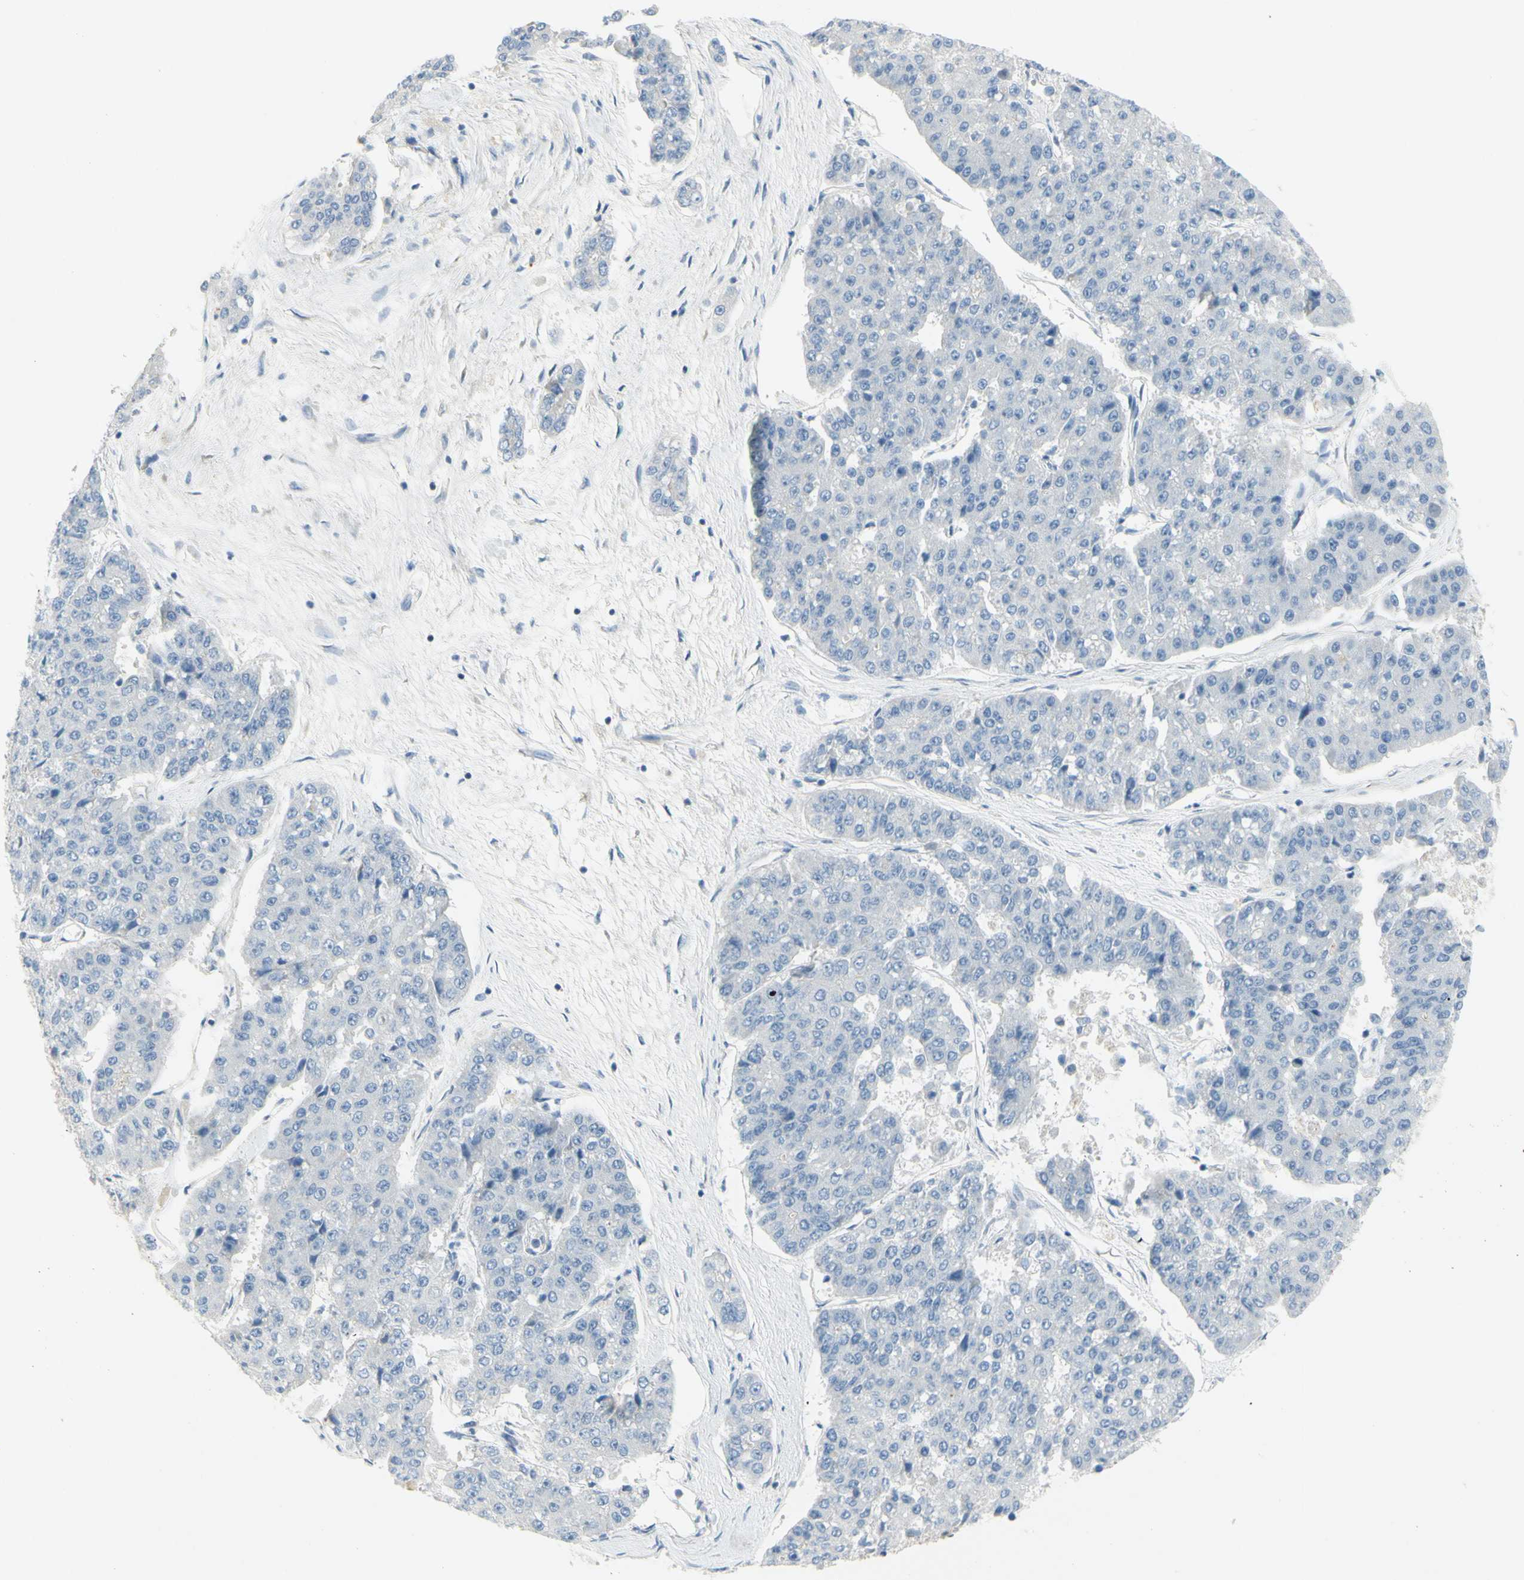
{"staining": {"intensity": "weak", "quantity": "25%-75%", "location": "cytoplasmic/membranous"}, "tissue": "pancreatic cancer", "cell_type": "Tumor cells", "image_type": "cancer", "snomed": [{"axis": "morphology", "description": "Adenocarcinoma, NOS"}, {"axis": "topography", "description": "Pancreas"}], "caption": "Approximately 25%-75% of tumor cells in human pancreatic adenocarcinoma show weak cytoplasmic/membranous protein staining as visualized by brown immunohistochemical staining.", "gene": "MUC1", "patient": {"sex": "male", "age": 50}}